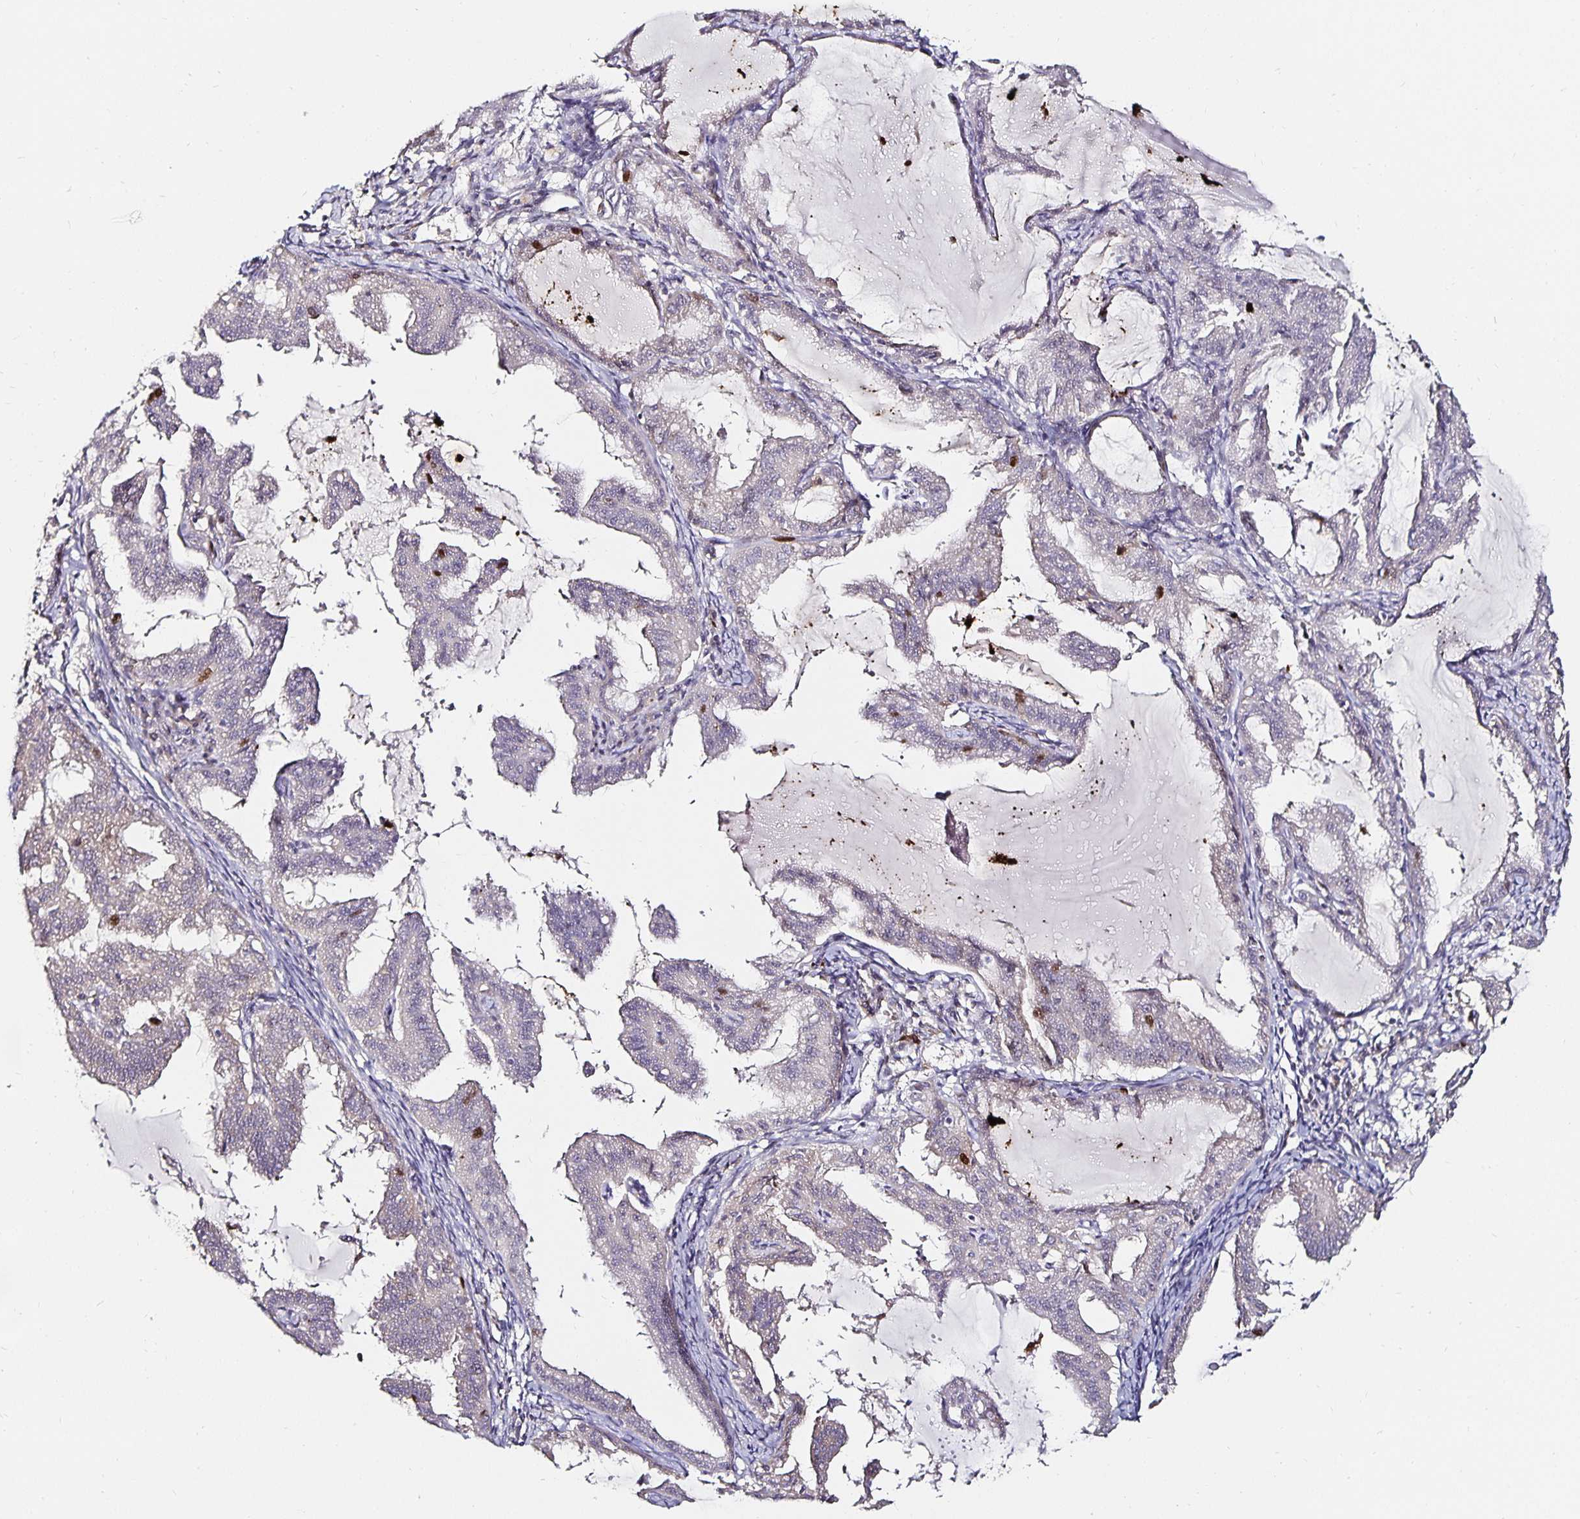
{"staining": {"intensity": "negative", "quantity": "none", "location": "none"}, "tissue": "endometrial cancer", "cell_type": "Tumor cells", "image_type": "cancer", "snomed": [{"axis": "morphology", "description": "Adenocarcinoma, NOS"}, {"axis": "topography", "description": "Endometrium"}], "caption": "Immunohistochemistry micrograph of endometrial adenocarcinoma stained for a protein (brown), which exhibits no expression in tumor cells. The staining was performed using DAB to visualize the protein expression in brown, while the nuclei were stained in blue with hematoxylin (Magnification: 20x).", "gene": "ANLN", "patient": {"sex": "female", "age": 70}}